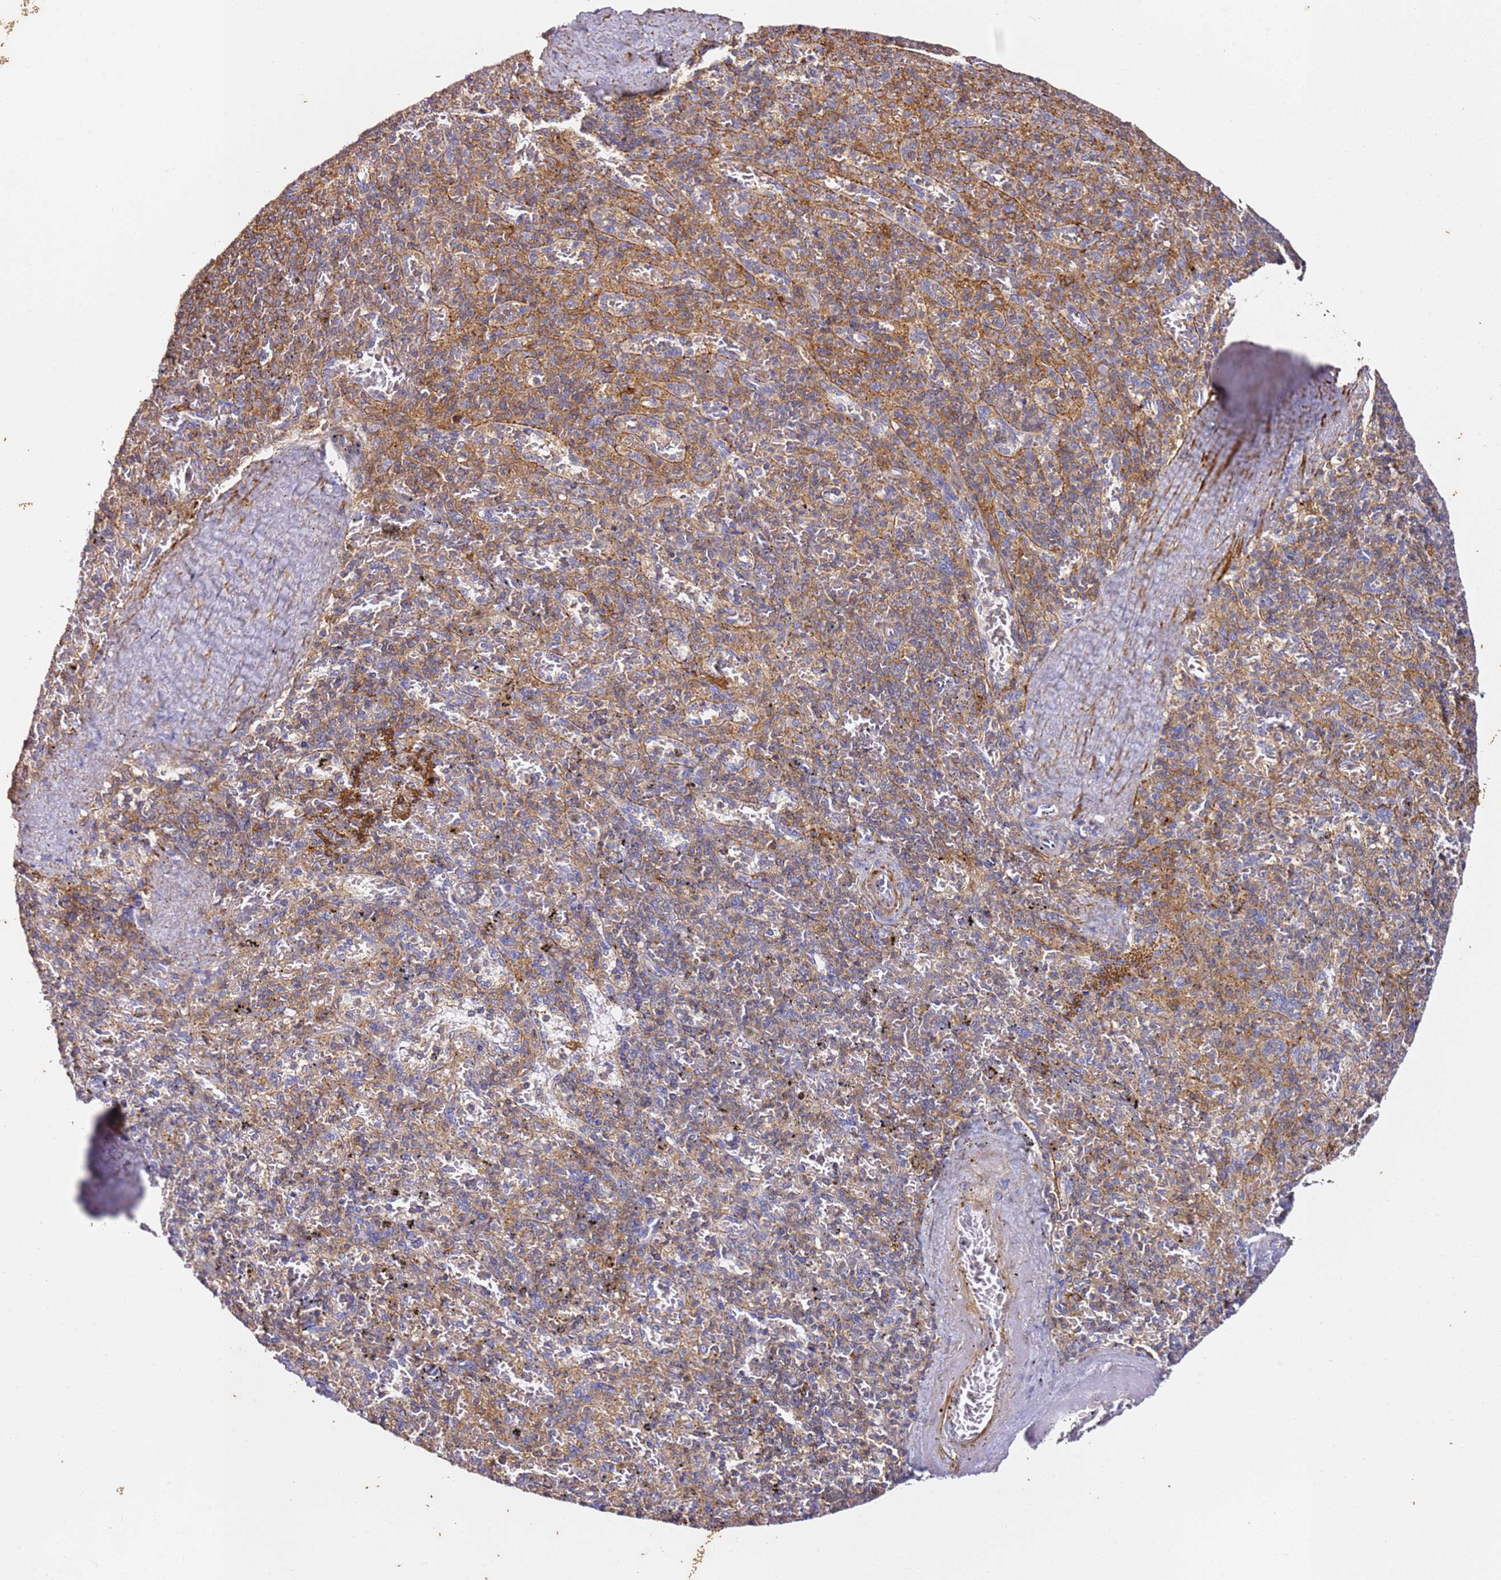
{"staining": {"intensity": "moderate", "quantity": "25%-75%", "location": "cytoplasmic/membranous"}, "tissue": "spleen", "cell_type": "Cells in red pulp", "image_type": "normal", "snomed": [{"axis": "morphology", "description": "Normal tissue, NOS"}, {"axis": "topography", "description": "Spleen"}], "caption": "Spleen stained with DAB (3,3'-diaminobenzidine) immunohistochemistry demonstrates medium levels of moderate cytoplasmic/membranous positivity in approximately 25%-75% of cells in red pulp.", "gene": "ZNF671", "patient": {"sex": "male", "age": 82}}